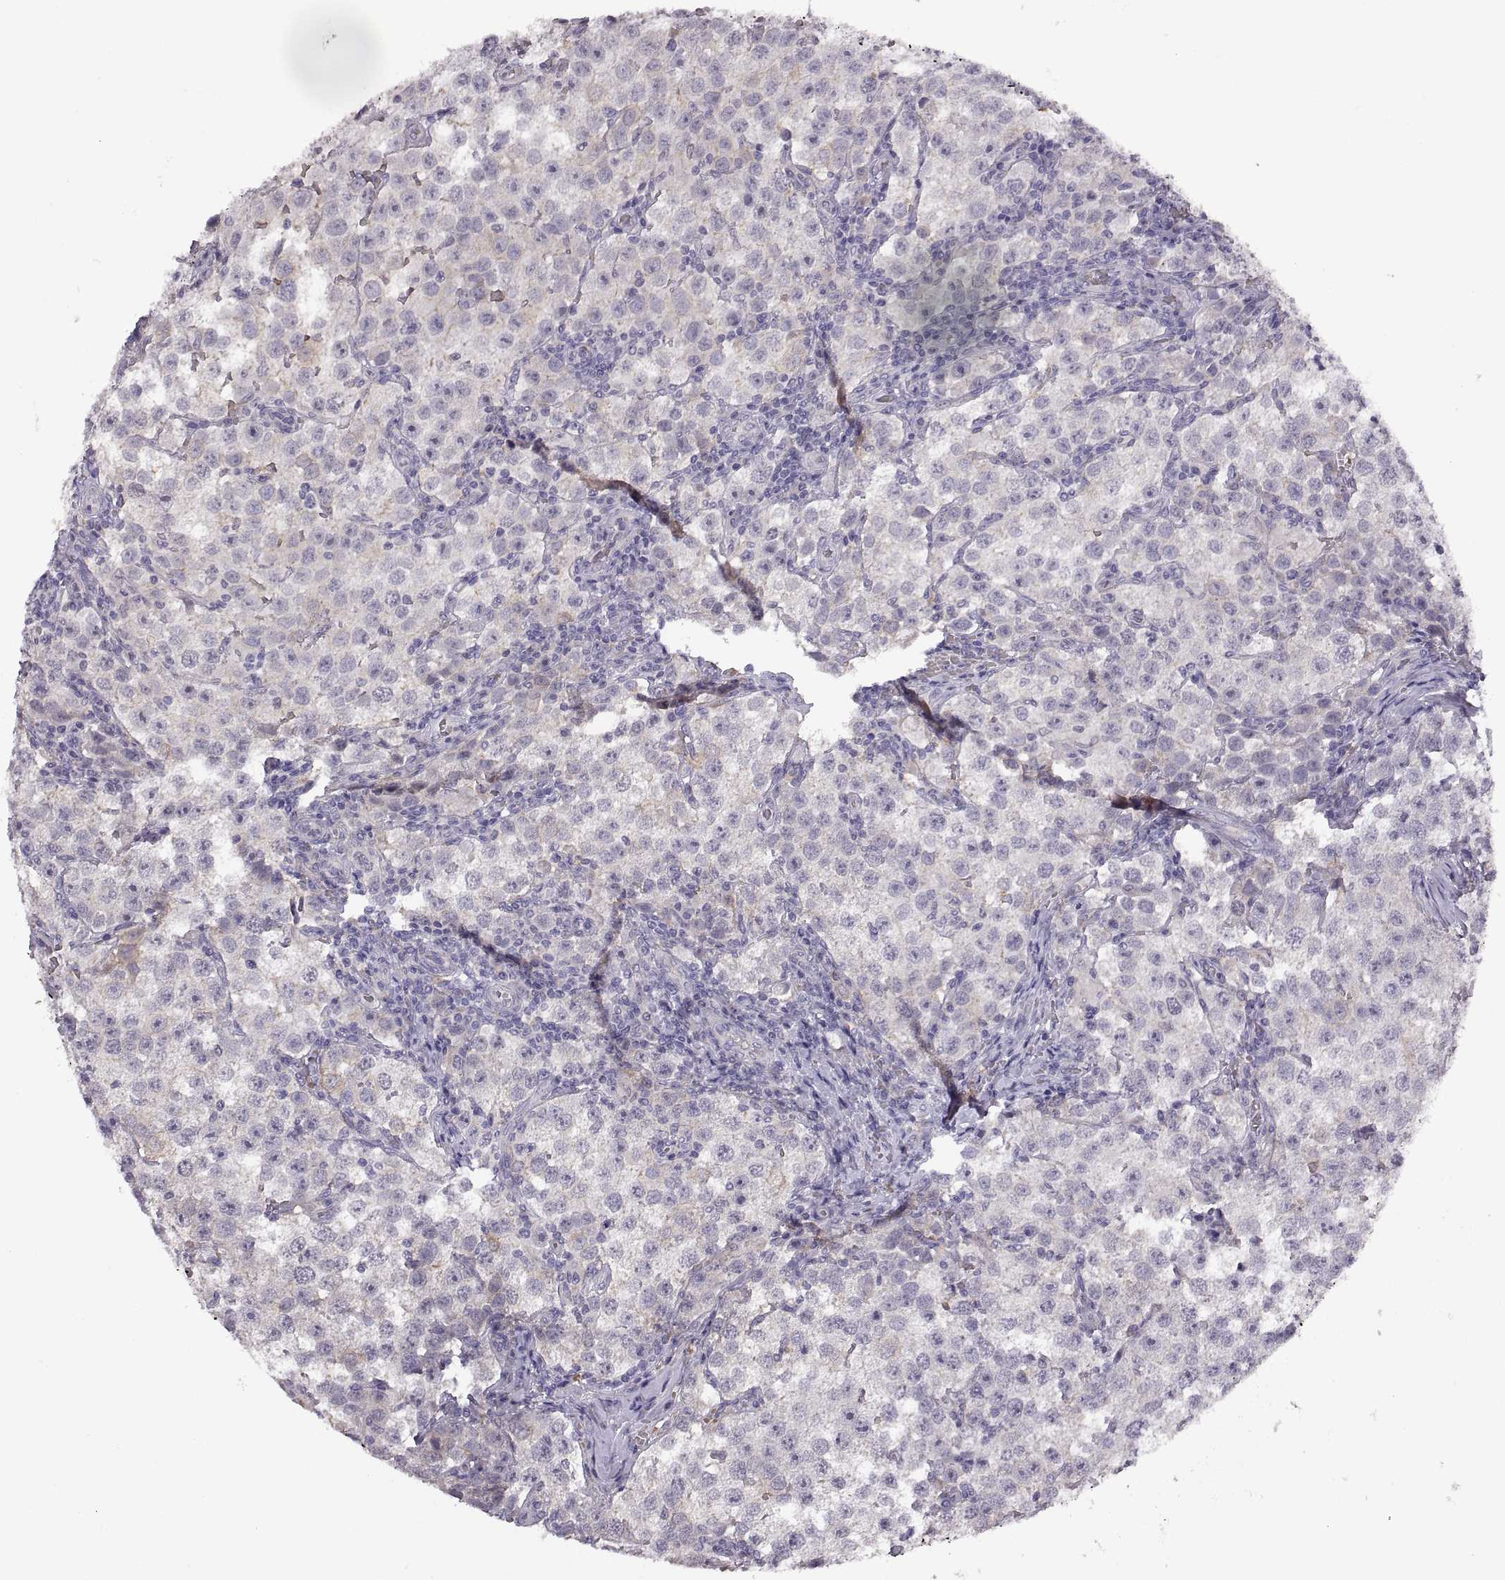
{"staining": {"intensity": "weak", "quantity": "<25%", "location": "cytoplasmic/membranous"}, "tissue": "testis cancer", "cell_type": "Tumor cells", "image_type": "cancer", "snomed": [{"axis": "morphology", "description": "Seminoma, NOS"}, {"axis": "topography", "description": "Testis"}], "caption": "Human testis cancer (seminoma) stained for a protein using immunohistochemistry displays no staining in tumor cells.", "gene": "MEIOC", "patient": {"sex": "male", "age": 37}}